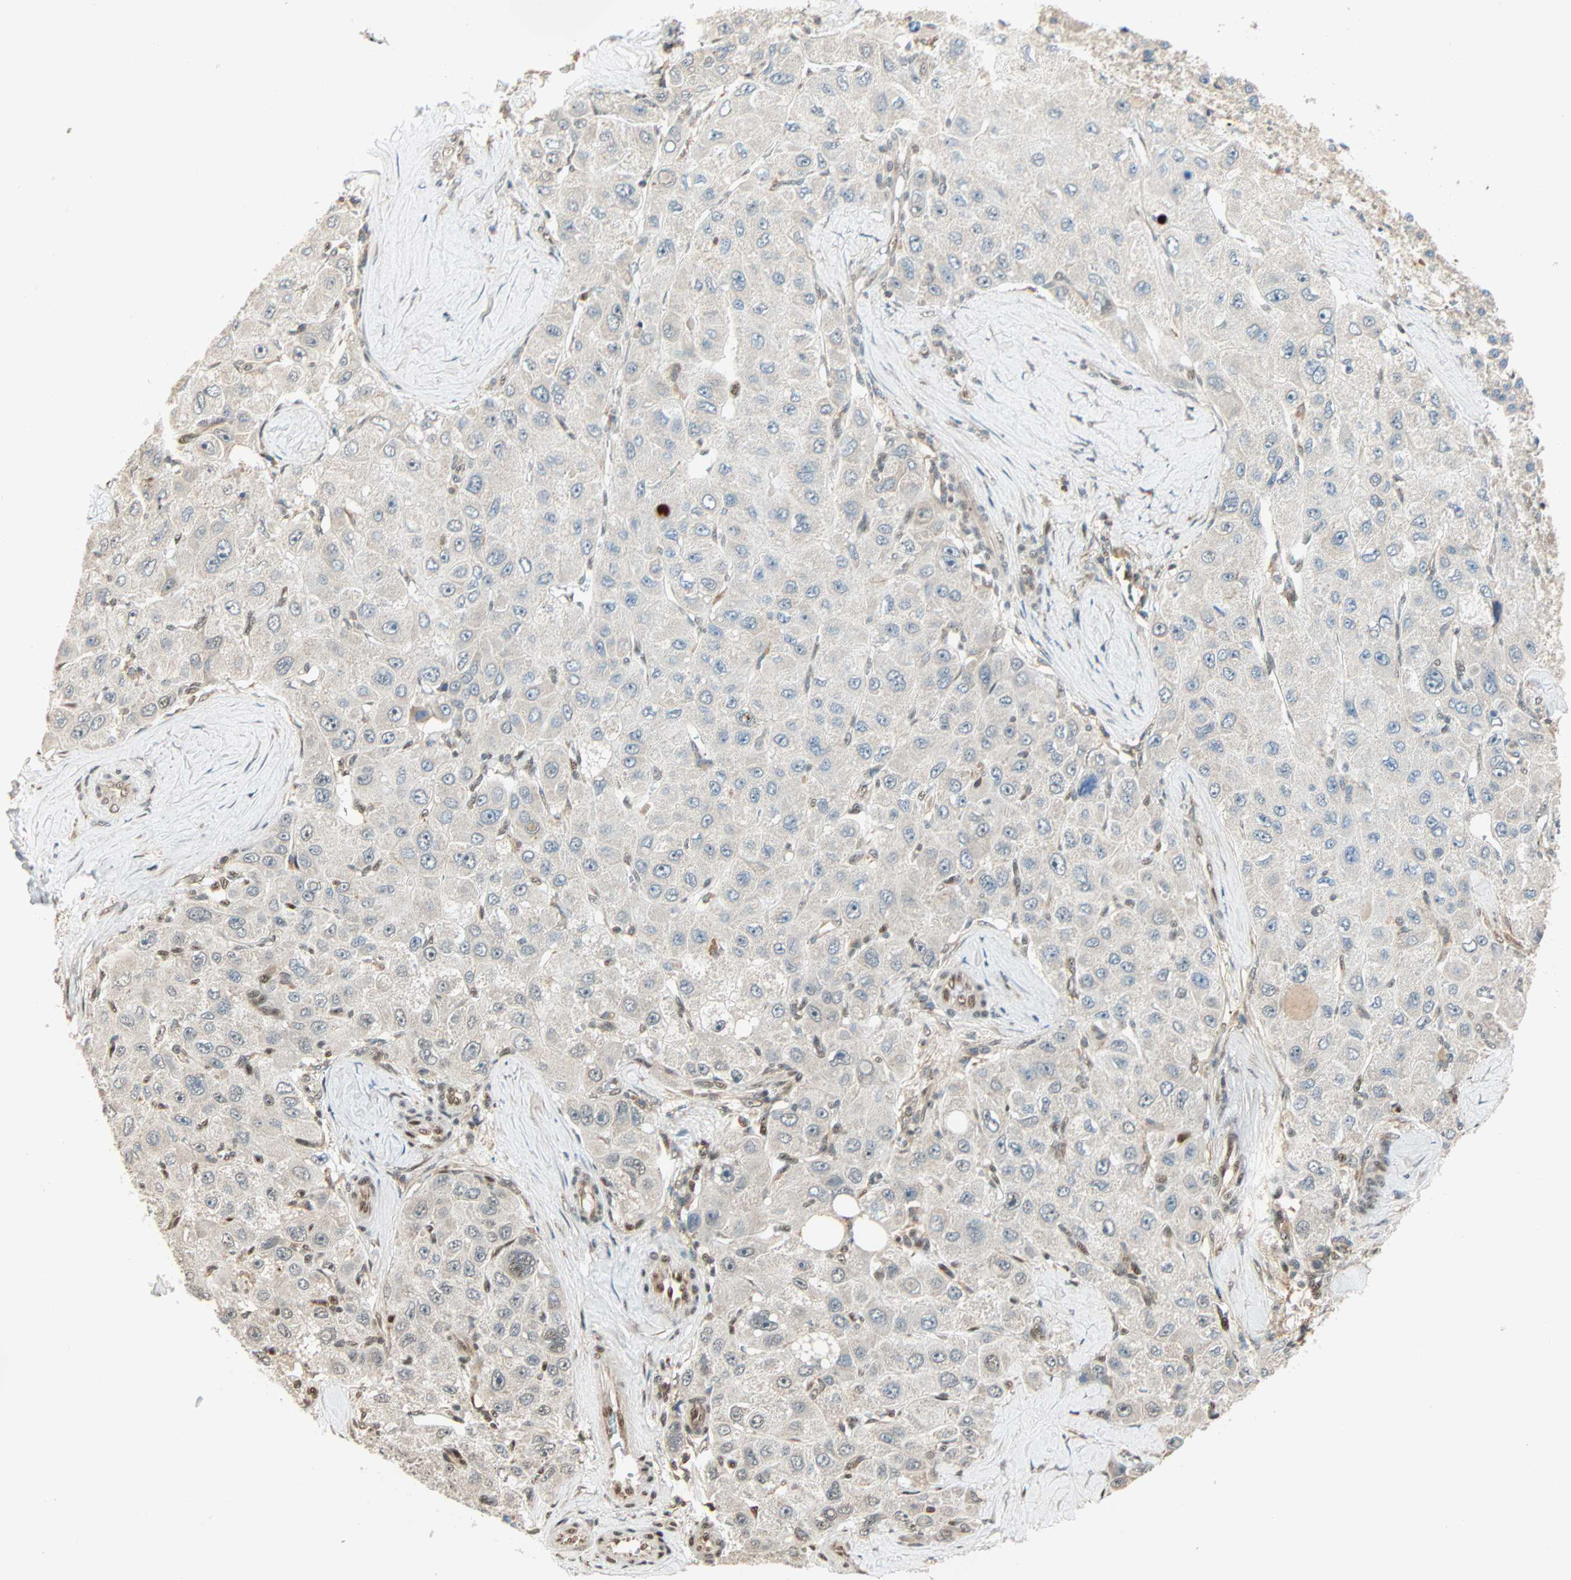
{"staining": {"intensity": "weak", "quantity": "<25%", "location": "cytoplasmic/membranous,nuclear"}, "tissue": "liver cancer", "cell_type": "Tumor cells", "image_type": "cancer", "snomed": [{"axis": "morphology", "description": "Carcinoma, Hepatocellular, NOS"}, {"axis": "topography", "description": "Liver"}], "caption": "An immunohistochemistry micrograph of liver cancer (hepatocellular carcinoma) is shown. There is no staining in tumor cells of liver cancer (hepatocellular carcinoma).", "gene": "PNPLA6", "patient": {"sex": "male", "age": 80}}